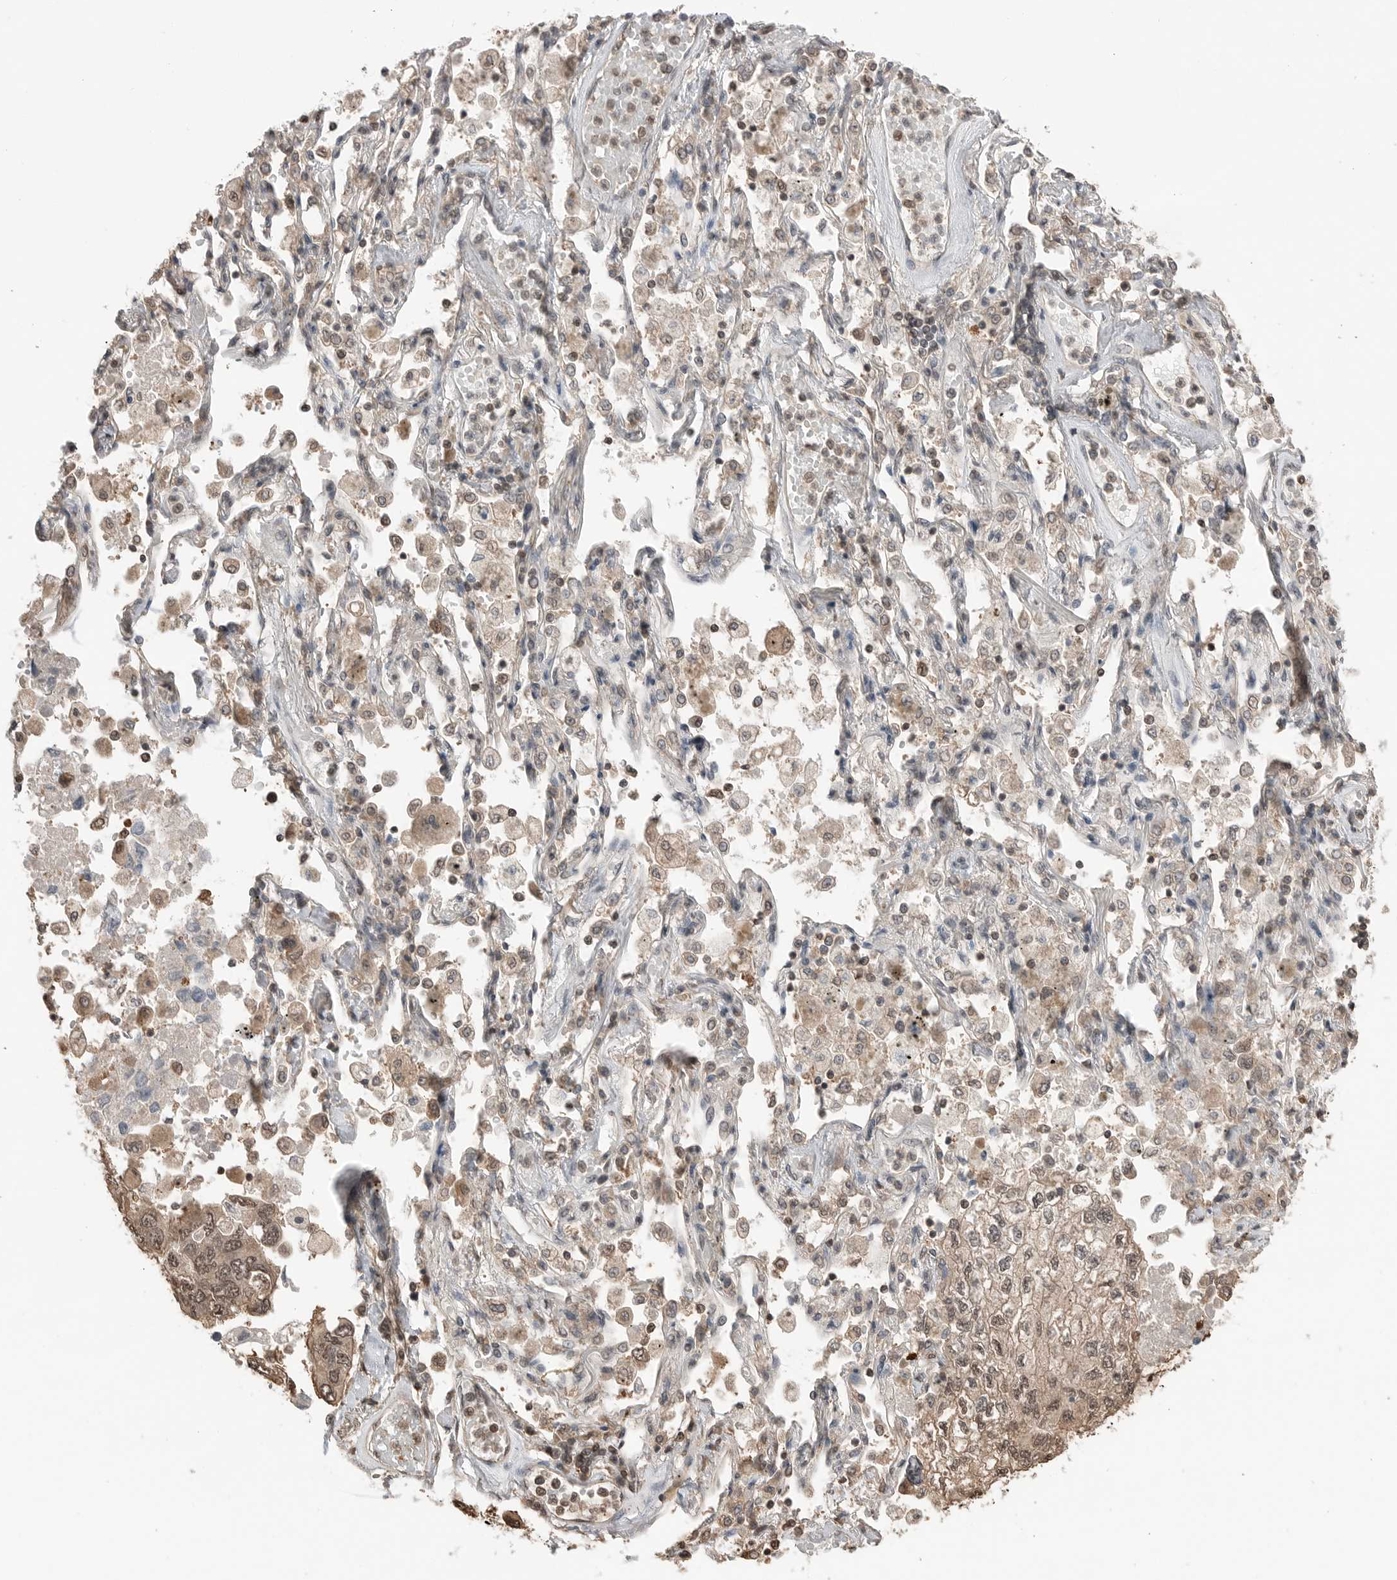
{"staining": {"intensity": "weak", "quantity": "25%-75%", "location": "nuclear"}, "tissue": "lung cancer", "cell_type": "Tumor cells", "image_type": "cancer", "snomed": [{"axis": "morphology", "description": "Adenocarcinoma, NOS"}, {"axis": "topography", "description": "Lung"}], "caption": "IHC (DAB (3,3'-diaminobenzidine)) staining of adenocarcinoma (lung) demonstrates weak nuclear protein expression in approximately 25%-75% of tumor cells. The staining was performed using DAB (3,3'-diaminobenzidine) to visualize the protein expression in brown, while the nuclei were stained in blue with hematoxylin (Magnification: 20x).", "gene": "PEAK1", "patient": {"sex": "male", "age": 63}}